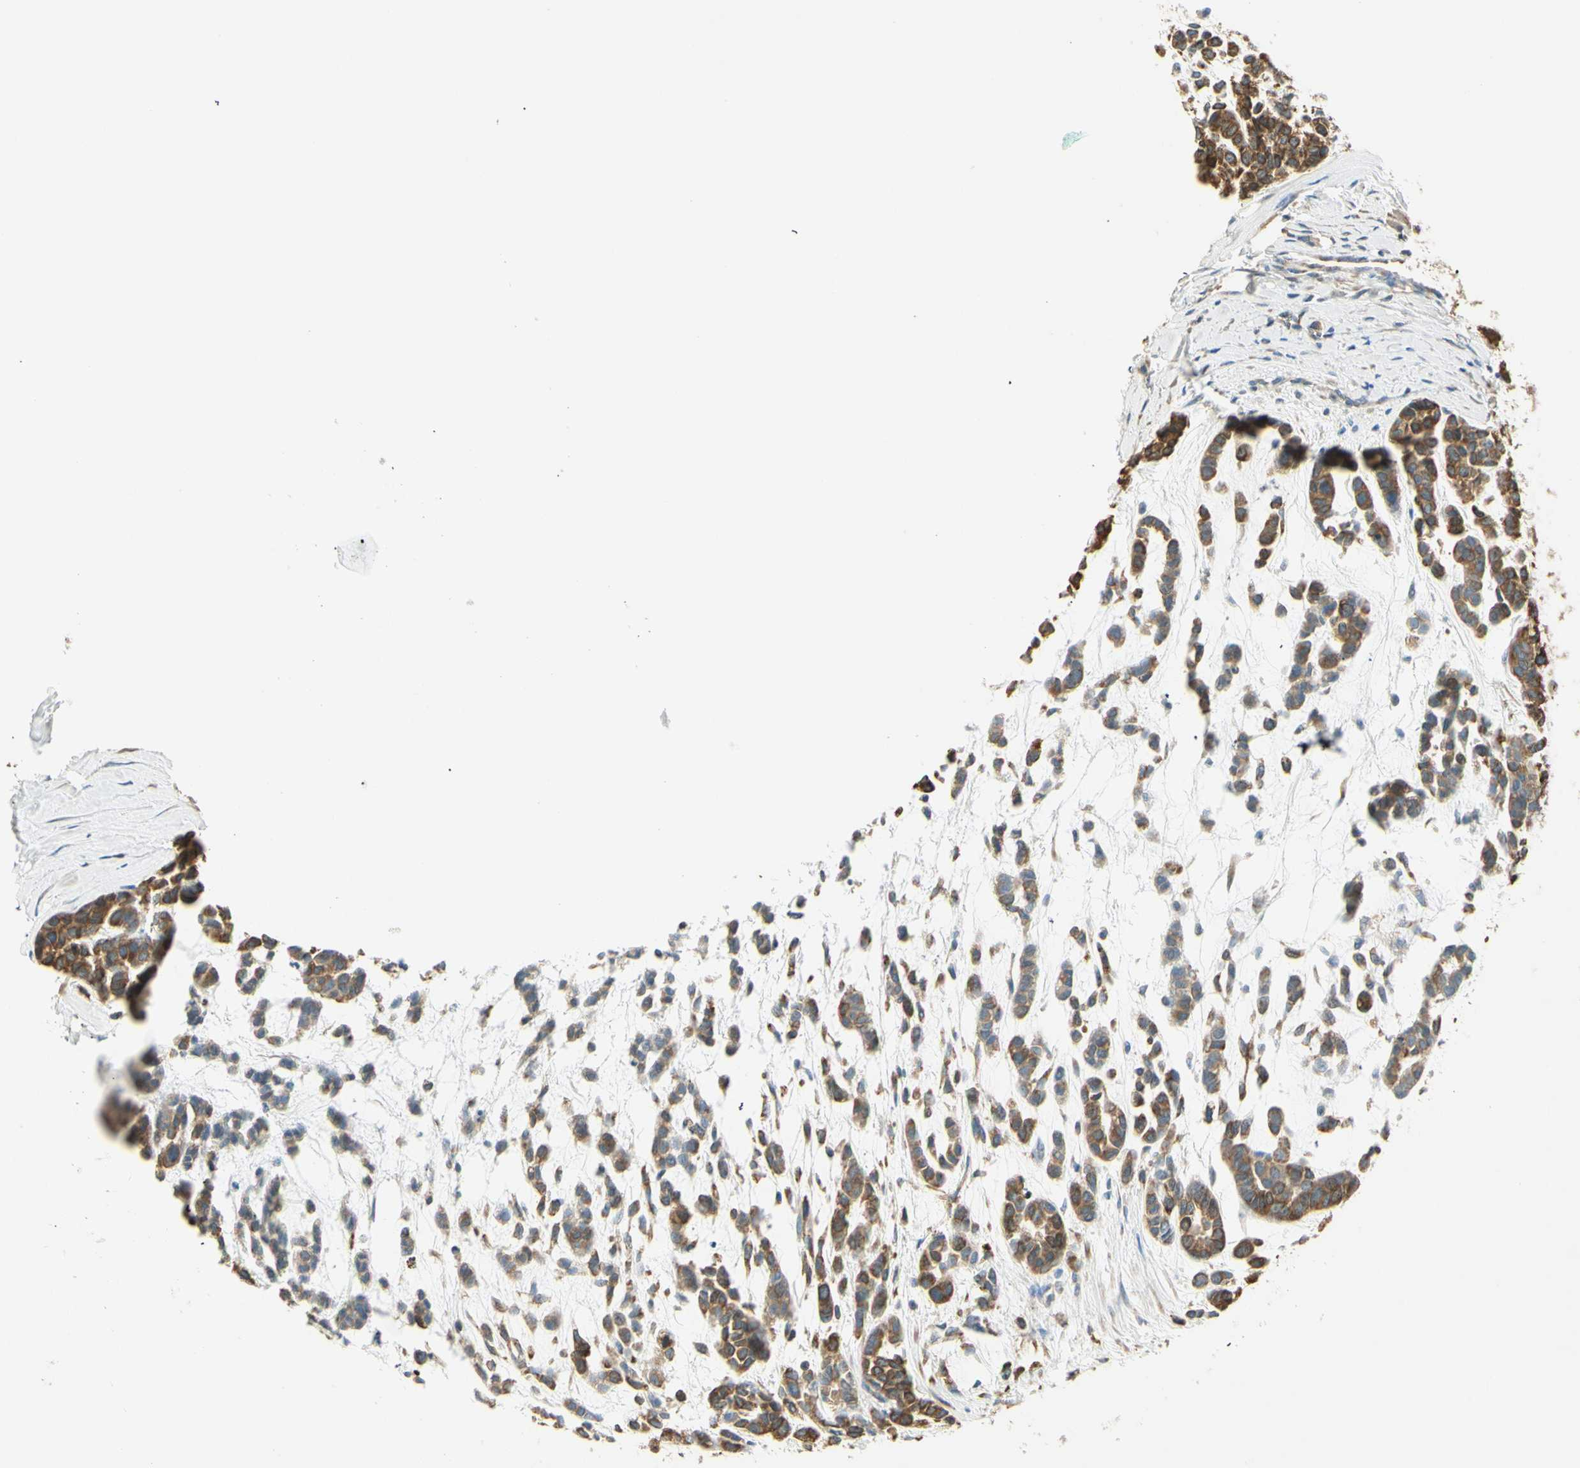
{"staining": {"intensity": "moderate", "quantity": ">75%", "location": "cytoplasmic/membranous"}, "tissue": "head and neck cancer", "cell_type": "Tumor cells", "image_type": "cancer", "snomed": [{"axis": "morphology", "description": "Adenocarcinoma, NOS"}, {"axis": "morphology", "description": "Adenoma, NOS"}, {"axis": "topography", "description": "Head-Neck"}], "caption": "Immunohistochemical staining of head and neck cancer (adenoma) demonstrates moderate cytoplasmic/membranous protein staining in approximately >75% of tumor cells. Immunohistochemistry (ihc) stains the protein in brown and the nuclei are stained blue.", "gene": "IGDCC4", "patient": {"sex": "female", "age": 55}}